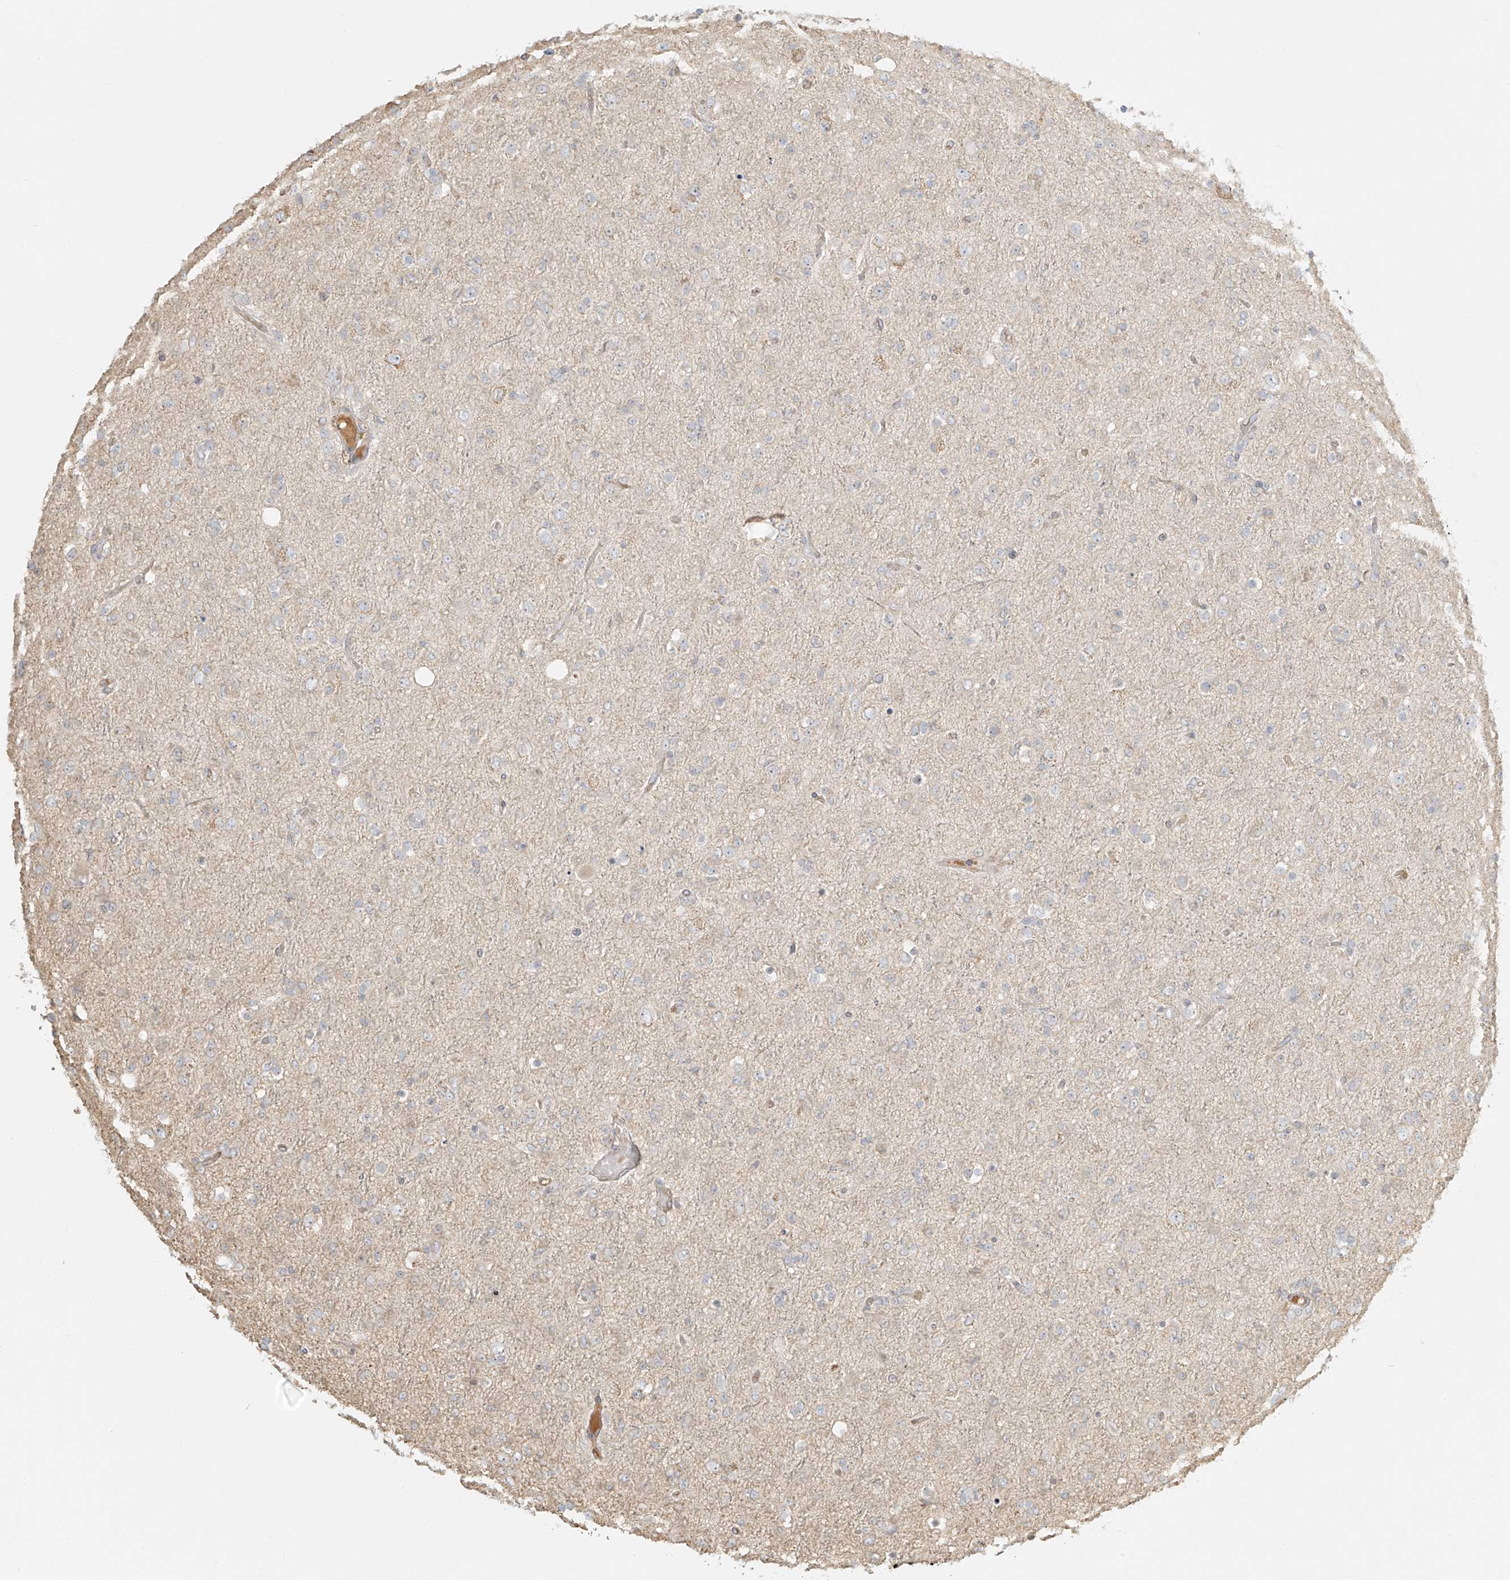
{"staining": {"intensity": "negative", "quantity": "none", "location": "none"}, "tissue": "glioma", "cell_type": "Tumor cells", "image_type": "cancer", "snomed": [{"axis": "morphology", "description": "Glioma, malignant, Low grade"}, {"axis": "topography", "description": "Brain"}], "caption": "This is a micrograph of immunohistochemistry staining of glioma, which shows no staining in tumor cells.", "gene": "UPK1B", "patient": {"sex": "male", "age": 65}}